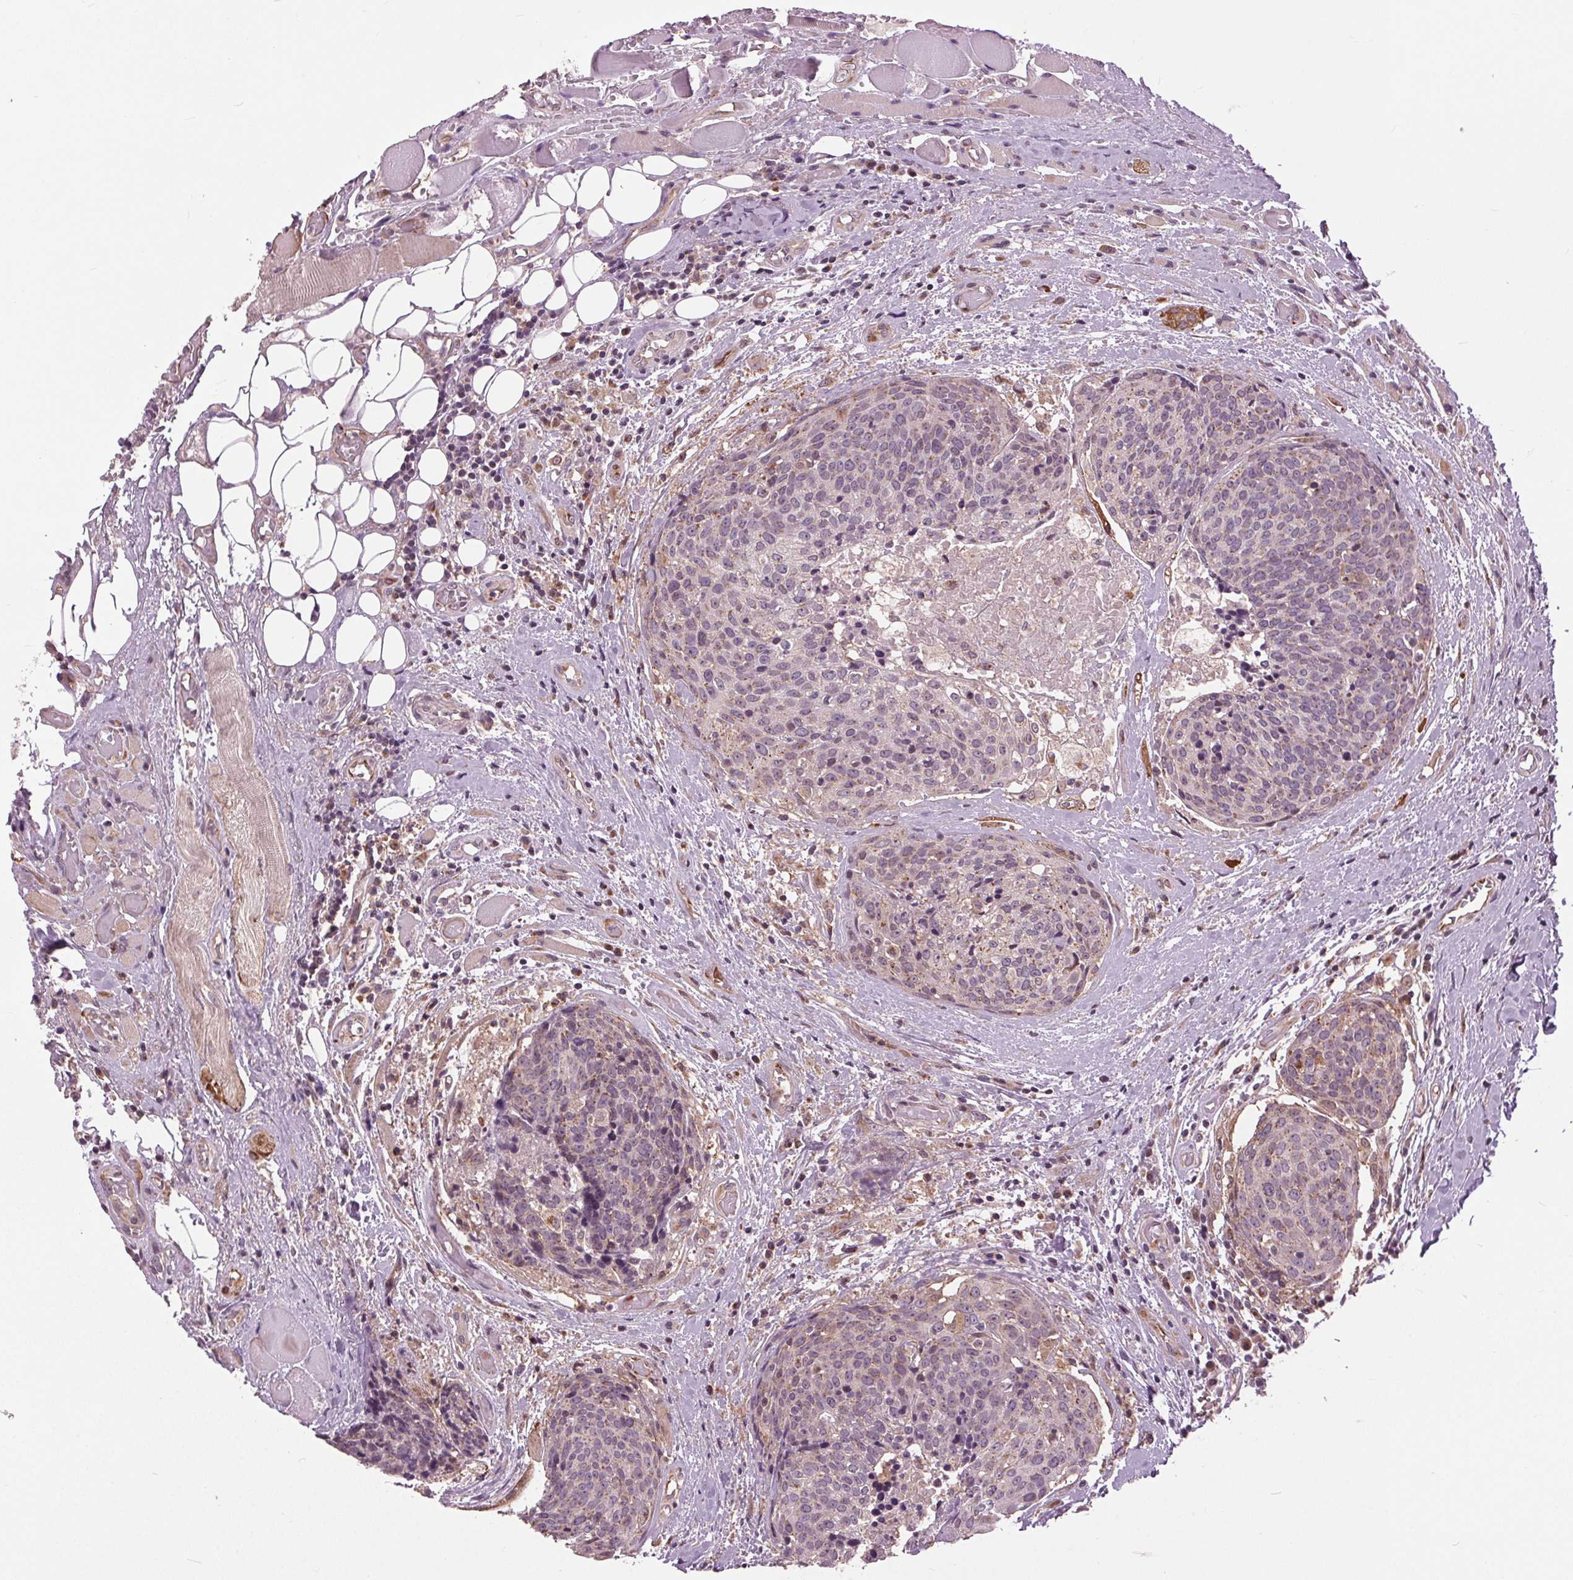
{"staining": {"intensity": "weak", "quantity": "<25%", "location": "cytoplasmic/membranous,nuclear"}, "tissue": "head and neck cancer", "cell_type": "Tumor cells", "image_type": "cancer", "snomed": [{"axis": "morphology", "description": "Squamous cell carcinoma, NOS"}, {"axis": "topography", "description": "Oral tissue"}, {"axis": "topography", "description": "Head-Neck"}], "caption": "Immunohistochemical staining of head and neck cancer (squamous cell carcinoma) demonstrates no significant positivity in tumor cells.", "gene": "BSDC1", "patient": {"sex": "male", "age": 64}}